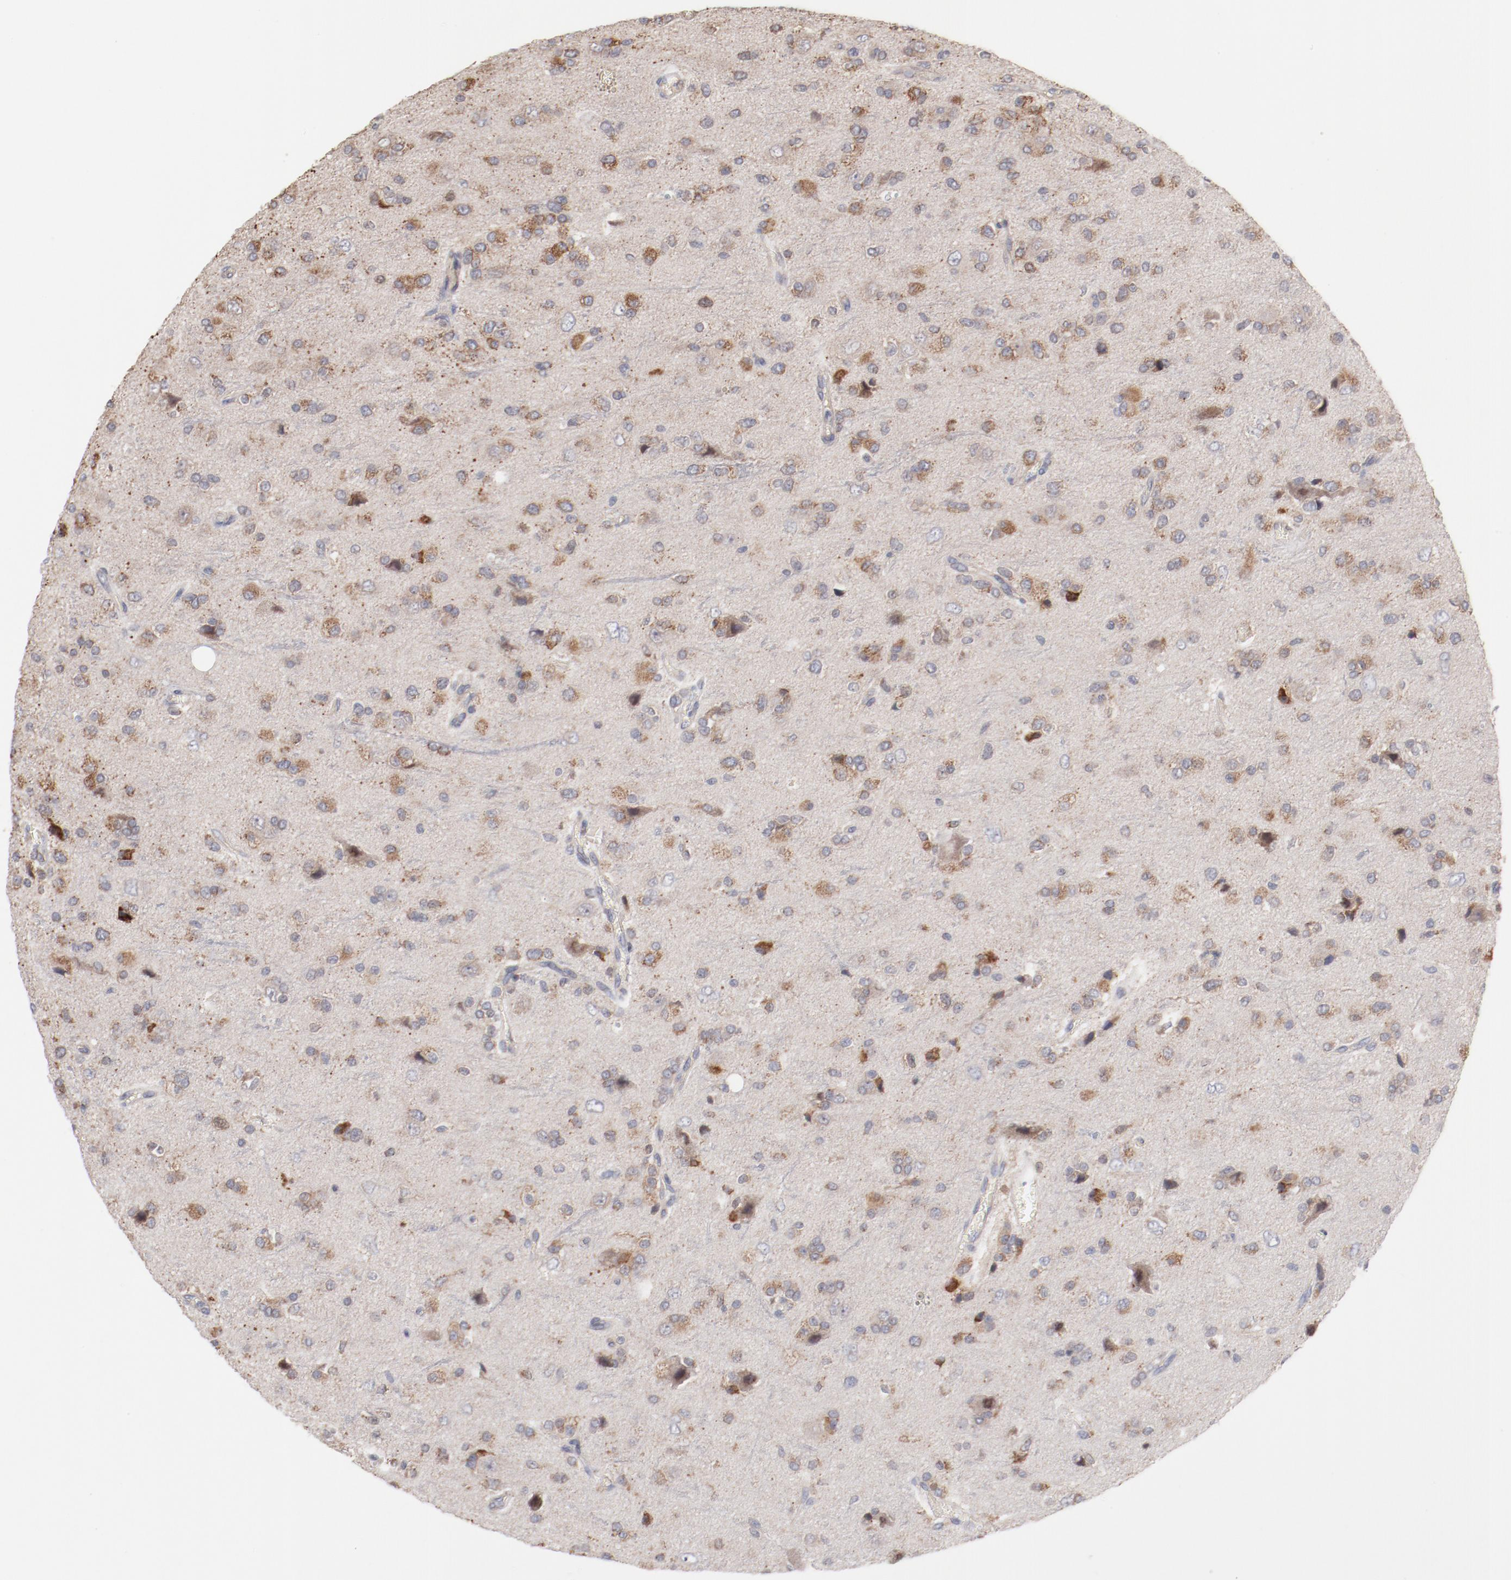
{"staining": {"intensity": "moderate", "quantity": ">75%", "location": "cytoplasmic/membranous"}, "tissue": "glioma", "cell_type": "Tumor cells", "image_type": "cancer", "snomed": [{"axis": "morphology", "description": "Glioma, malignant, High grade"}, {"axis": "topography", "description": "Brain"}], "caption": "Brown immunohistochemical staining in glioma reveals moderate cytoplasmic/membranous positivity in about >75% of tumor cells. Nuclei are stained in blue.", "gene": "PPFIBP2", "patient": {"sex": "male", "age": 47}}